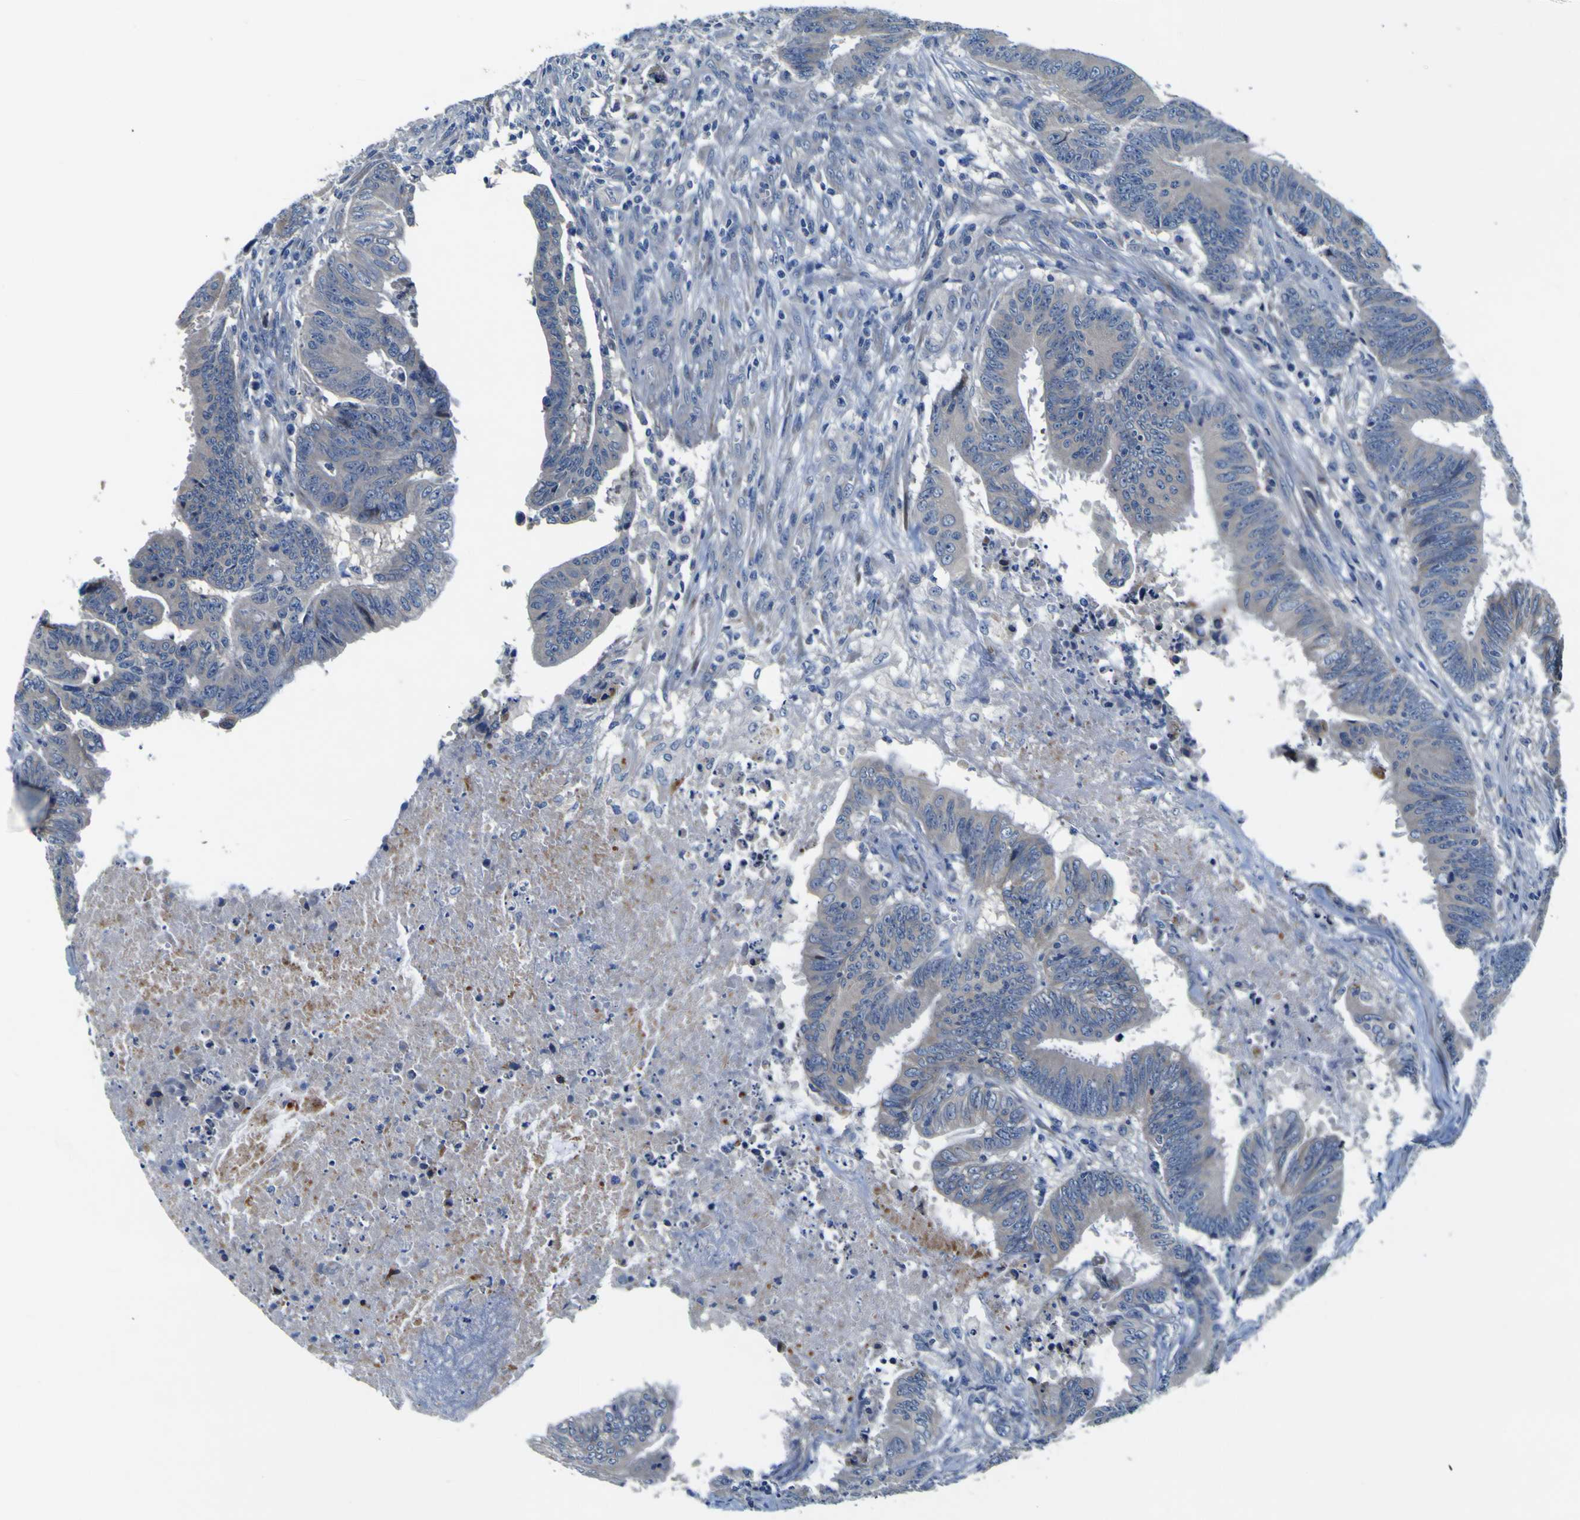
{"staining": {"intensity": "negative", "quantity": "none", "location": "none"}, "tissue": "colorectal cancer", "cell_type": "Tumor cells", "image_type": "cancer", "snomed": [{"axis": "morphology", "description": "Adenocarcinoma, NOS"}, {"axis": "topography", "description": "Colon"}], "caption": "There is no significant positivity in tumor cells of colorectal cancer (adenocarcinoma).", "gene": "AGAP3", "patient": {"sex": "male", "age": 45}}